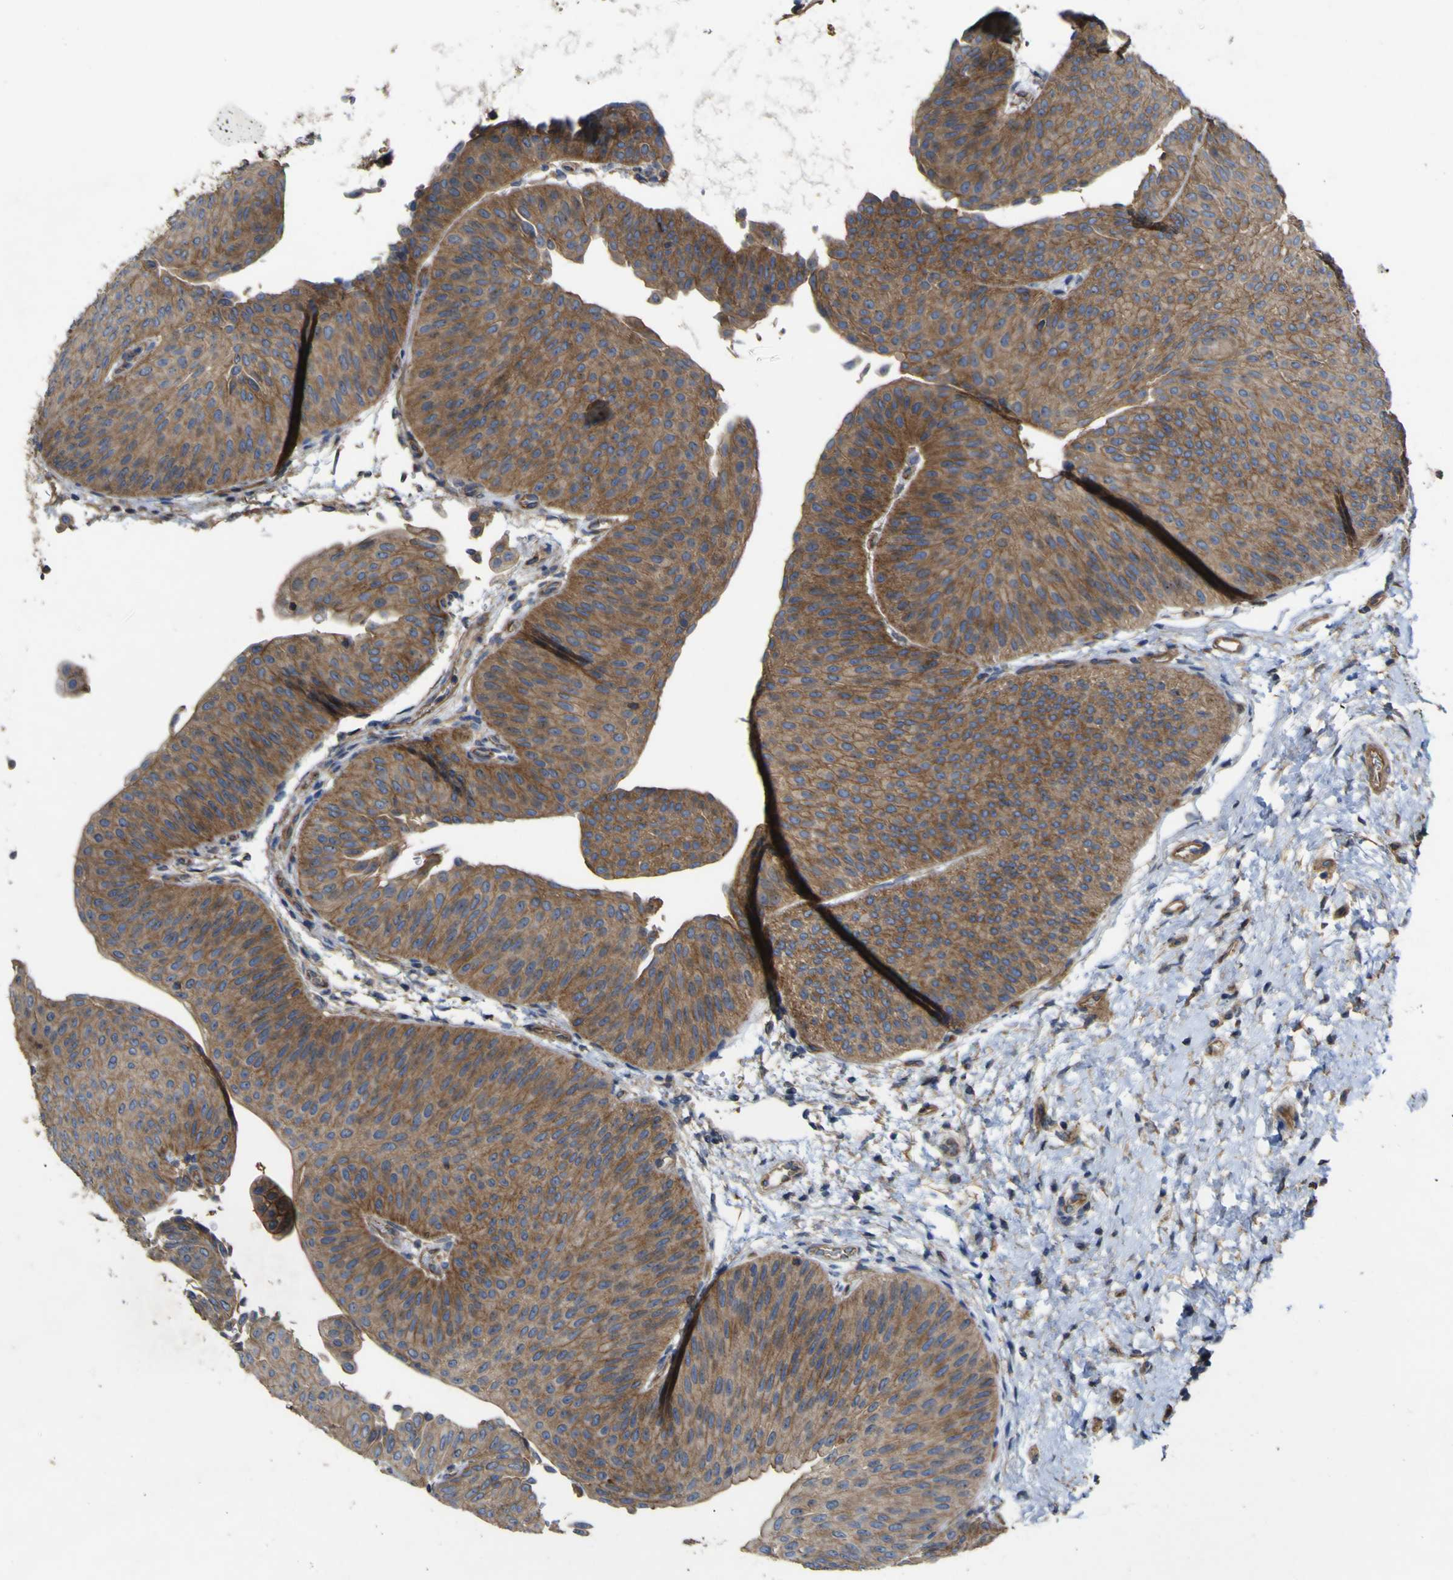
{"staining": {"intensity": "moderate", "quantity": ">75%", "location": "cytoplasmic/membranous"}, "tissue": "urothelial cancer", "cell_type": "Tumor cells", "image_type": "cancer", "snomed": [{"axis": "morphology", "description": "Urothelial carcinoma, Low grade"}, {"axis": "topography", "description": "Urinary bladder"}], "caption": "About >75% of tumor cells in human urothelial cancer show moderate cytoplasmic/membranous protein positivity as visualized by brown immunohistochemical staining.", "gene": "TNFSF15", "patient": {"sex": "female", "age": 60}}